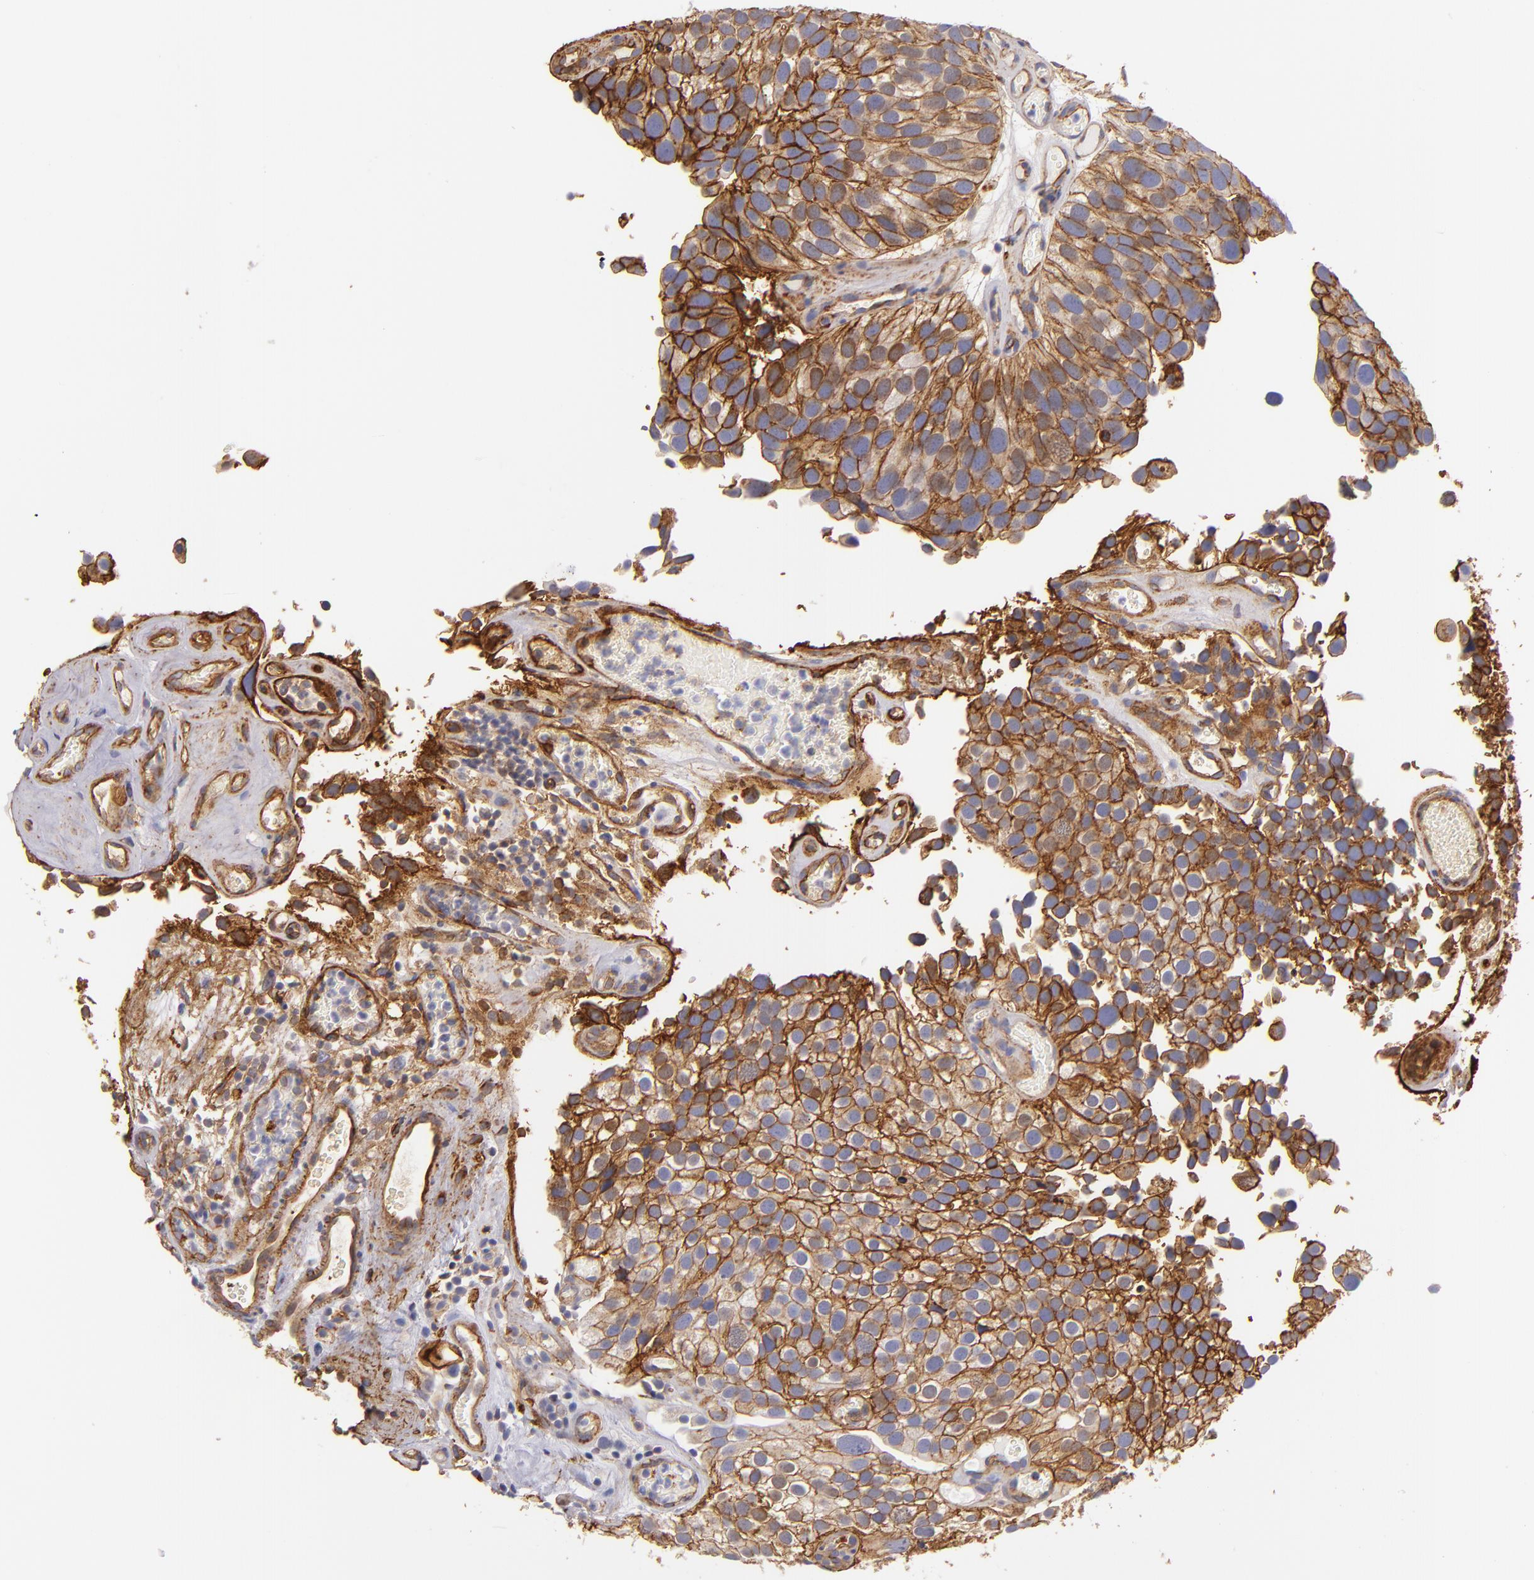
{"staining": {"intensity": "moderate", "quantity": ">75%", "location": "cytoplasmic/membranous"}, "tissue": "urothelial cancer", "cell_type": "Tumor cells", "image_type": "cancer", "snomed": [{"axis": "morphology", "description": "Urothelial carcinoma, High grade"}, {"axis": "topography", "description": "Urinary bladder"}], "caption": "Immunohistochemical staining of human high-grade urothelial carcinoma demonstrates medium levels of moderate cytoplasmic/membranous expression in approximately >75% of tumor cells. Immunohistochemistry (ihc) stains the protein in brown and the nuclei are stained blue.", "gene": "CD151", "patient": {"sex": "male", "age": 72}}